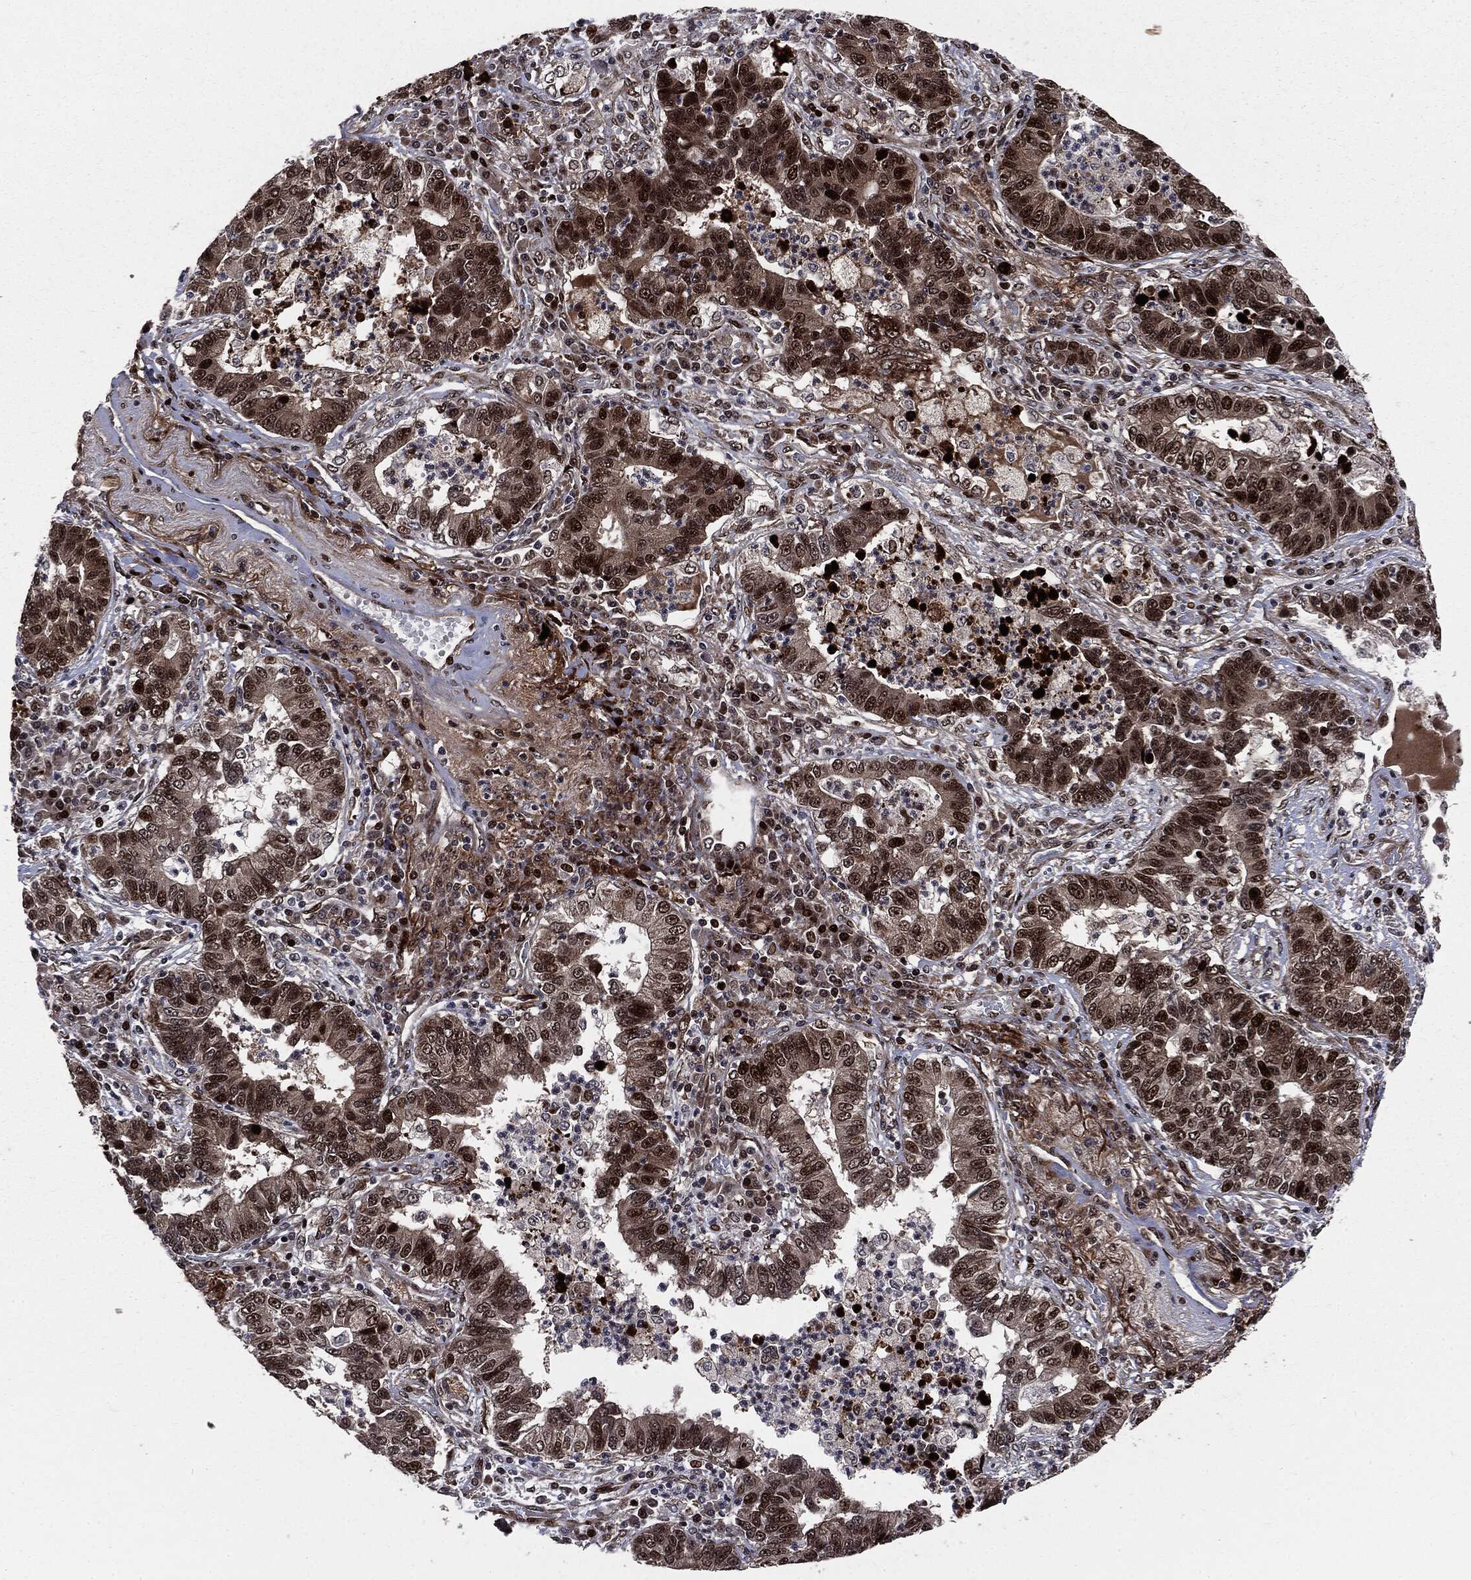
{"staining": {"intensity": "strong", "quantity": "25%-75%", "location": "nuclear"}, "tissue": "lung cancer", "cell_type": "Tumor cells", "image_type": "cancer", "snomed": [{"axis": "morphology", "description": "Adenocarcinoma, NOS"}, {"axis": "topography", "description": "Lung"}], "caption": "This image exhibits immunohistochemistry (IHC) staining of human lung cancer, with high strong nuclear staining in approximately 25%-75% of tumor cells.", "gene": "SMAD4", "patient": {"sex": "female", "age": 57}}